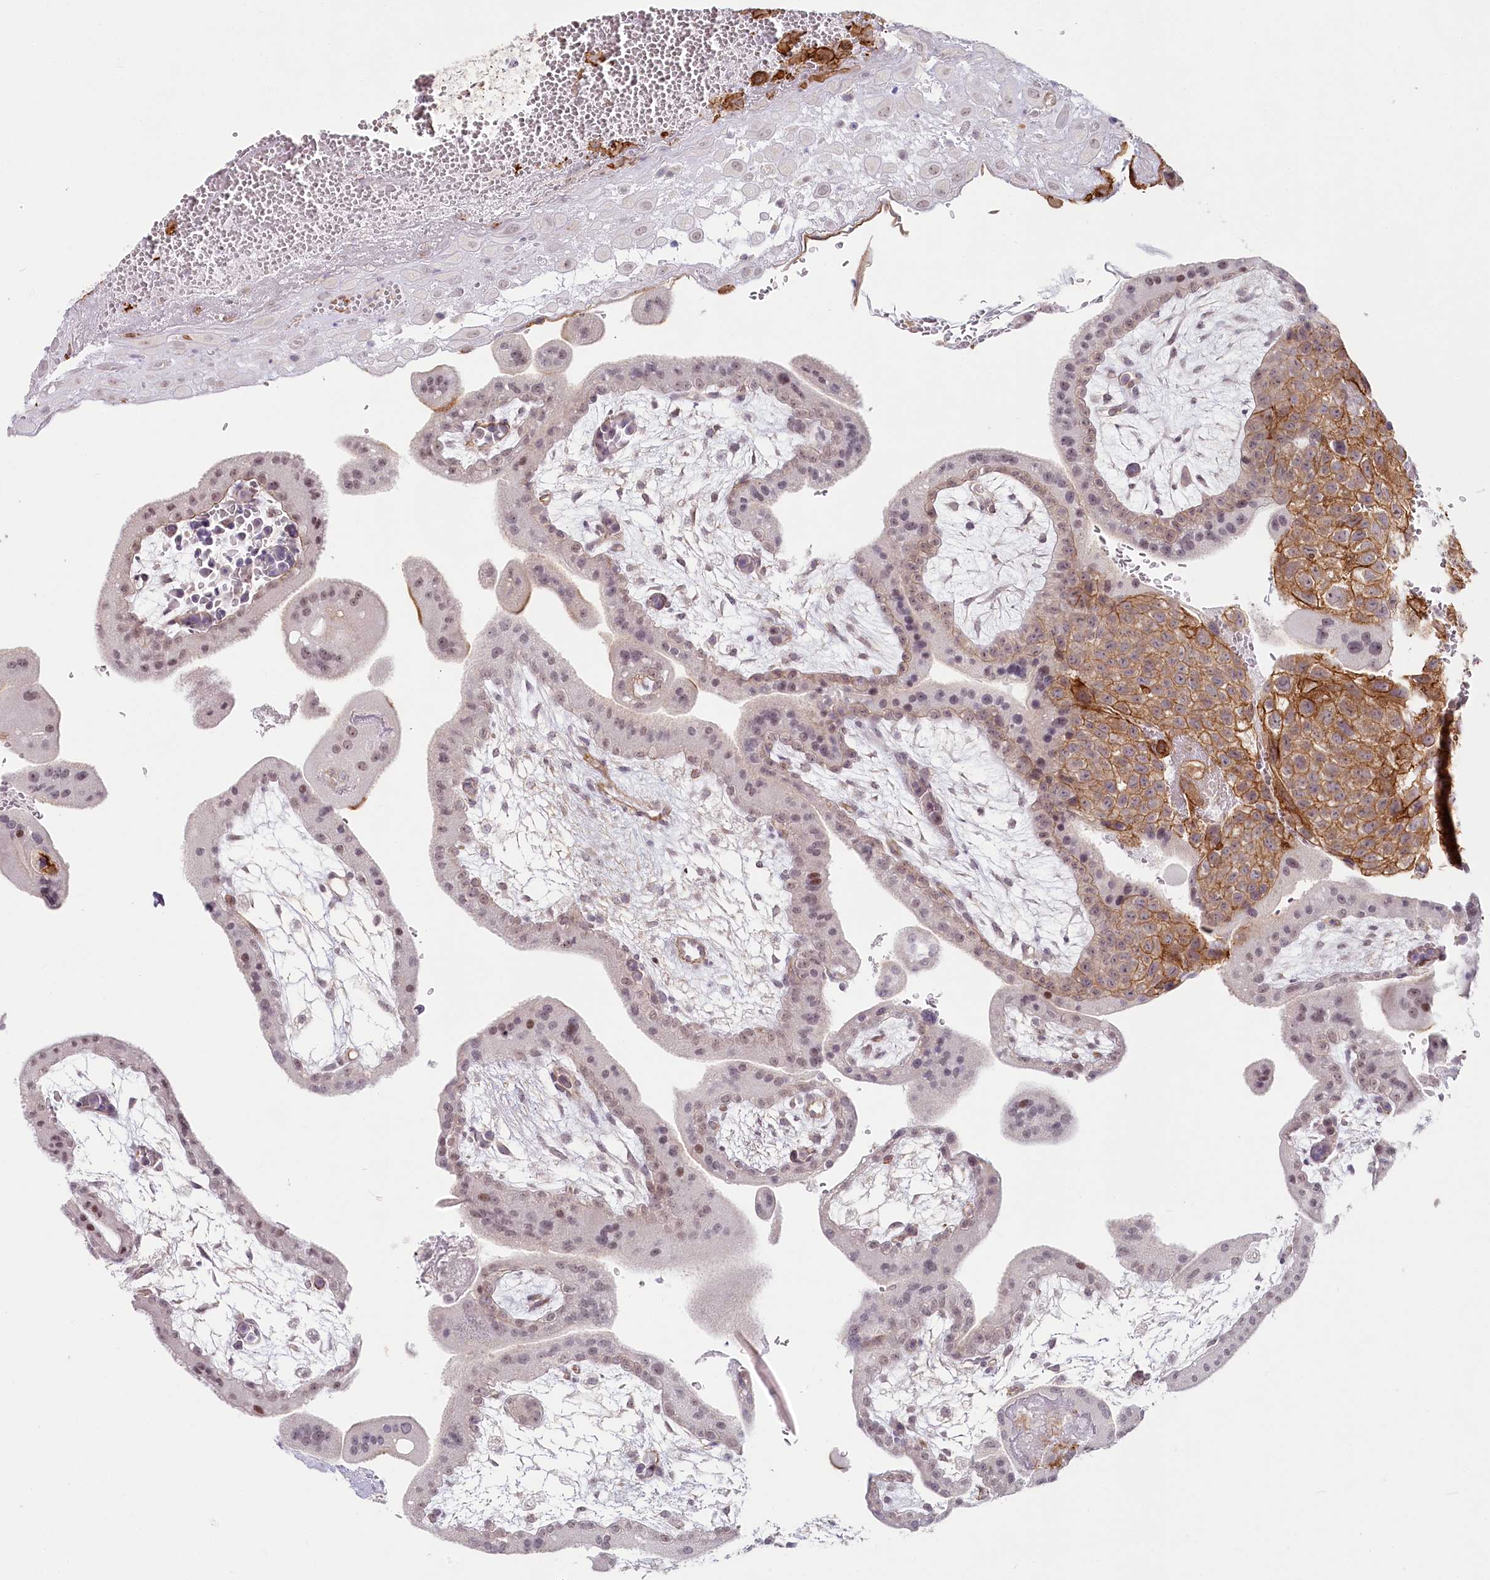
{"staining": {"intensity": "moderate", "quantity": "<25%", "location": "cytoplasmic/membranous"}, "tissue": "placenta", "cell_type": "Decidual cells", "image_type": "normal", "snomed": [{"axis": "morphology", "description": "Normal tissue, NOS"}, {"axis": "topography", "description": "Placenta"}], "caption": "Protein staining demonstrates moderate cytoplasmic/membranous expression in about <25% of decidual cells in benign placenta. (Brightfield microscopy of DAB IHC at high magnification).", "gene": "ABHD8", "patient": {"sex": "female", "age": 35}}